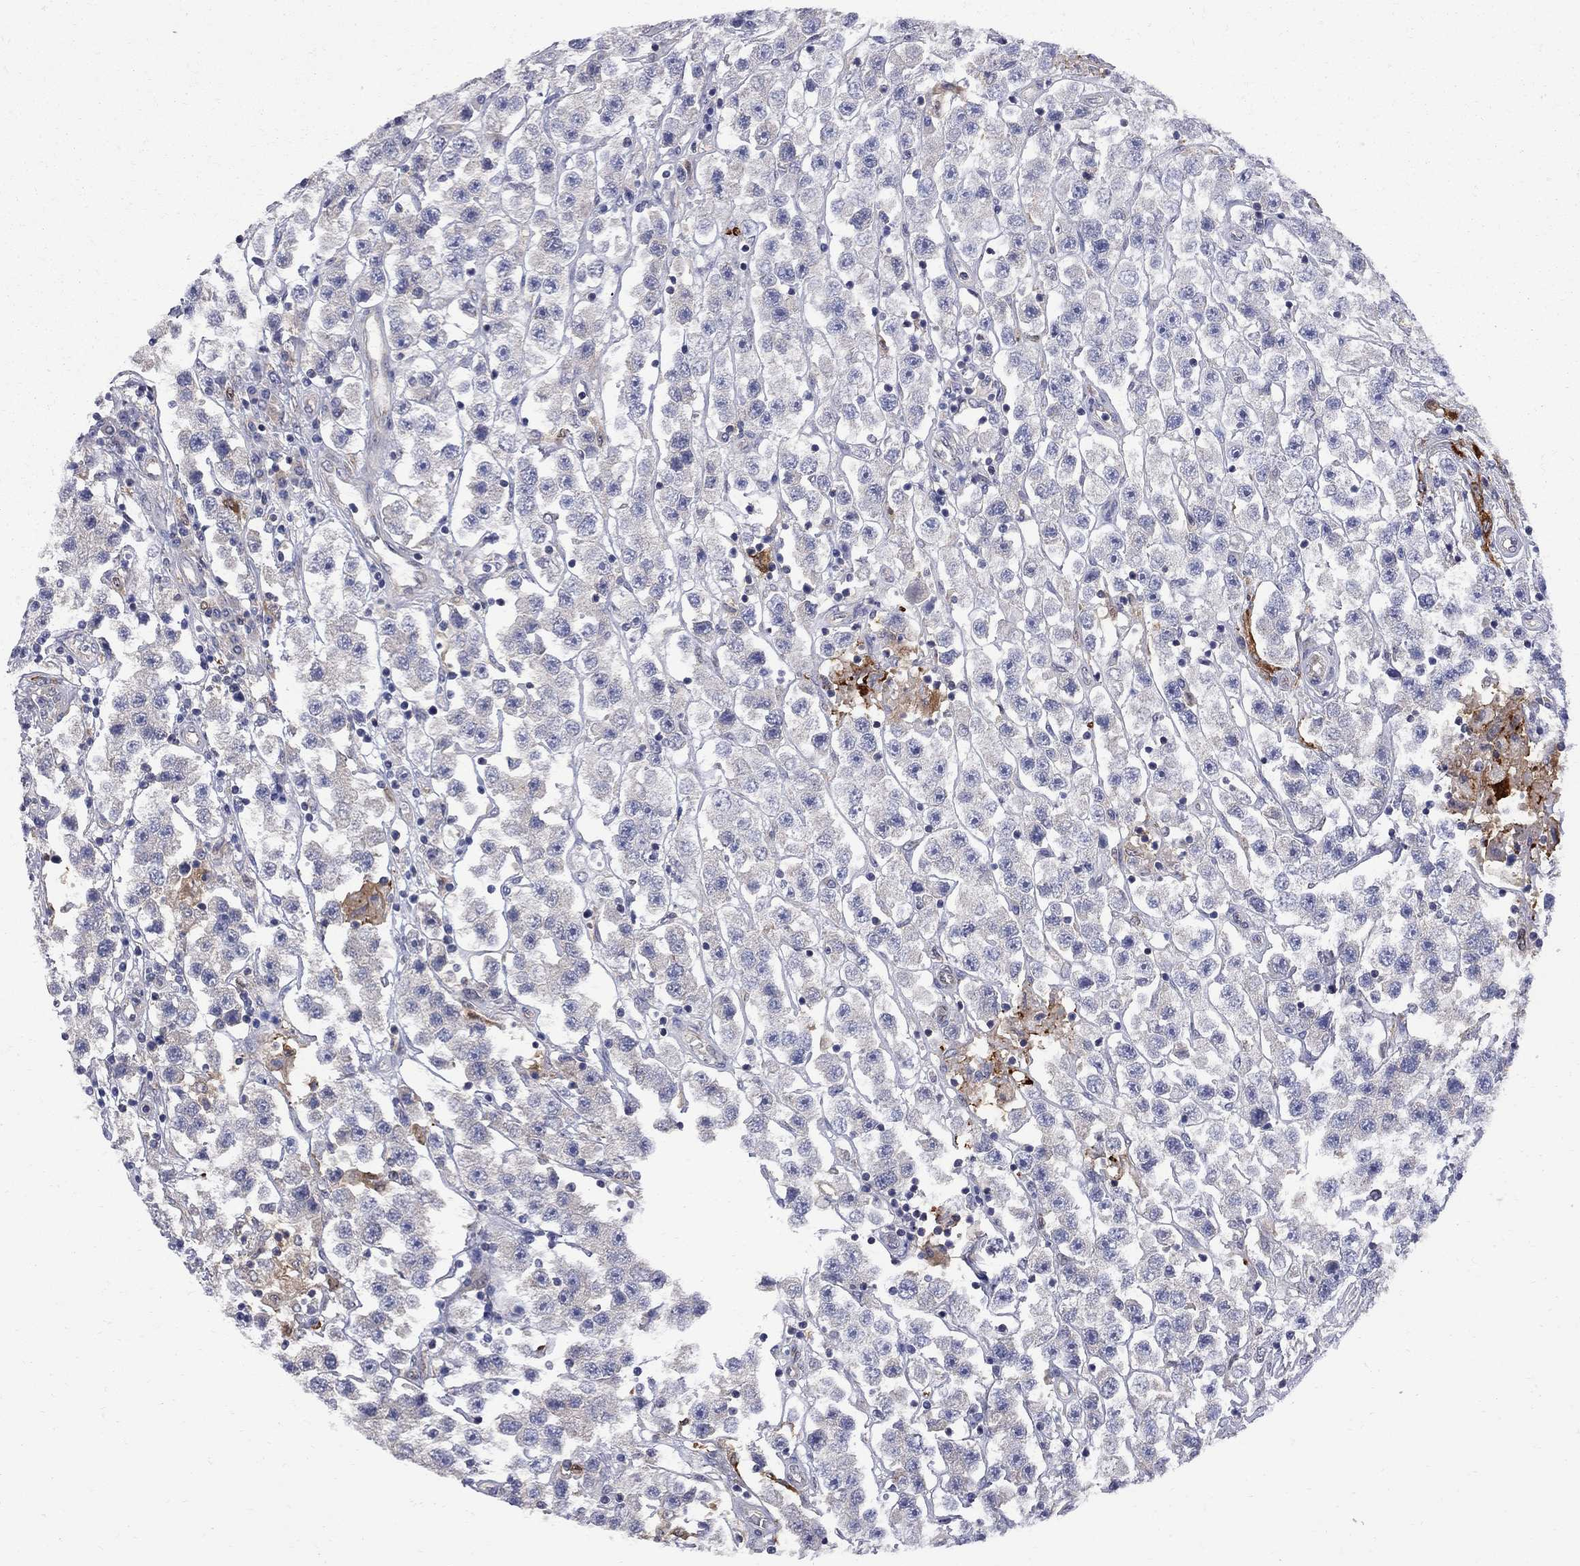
{"staining": {"intensity": "weak", "quantity": "25%-75%", "location": "cytoplasmic/membranous"}, "tissue": "testis cancer", "cell_type": "Tumor cells", "image_type": "cancer", "snomed": [{"axis": "morphology", "description": "Seminoma, NOS"}, {"axis": "topography", "description": "Testis"}], "caption": "About 25%-75% of tumor cells in seminoma (testis) demonstrate weak cytoplasmic/membranous protein positivity as visualized by brown immunohistochemical staining.", "gene": "MTHFR", "patient": {"sex": "male", "age": 45}}